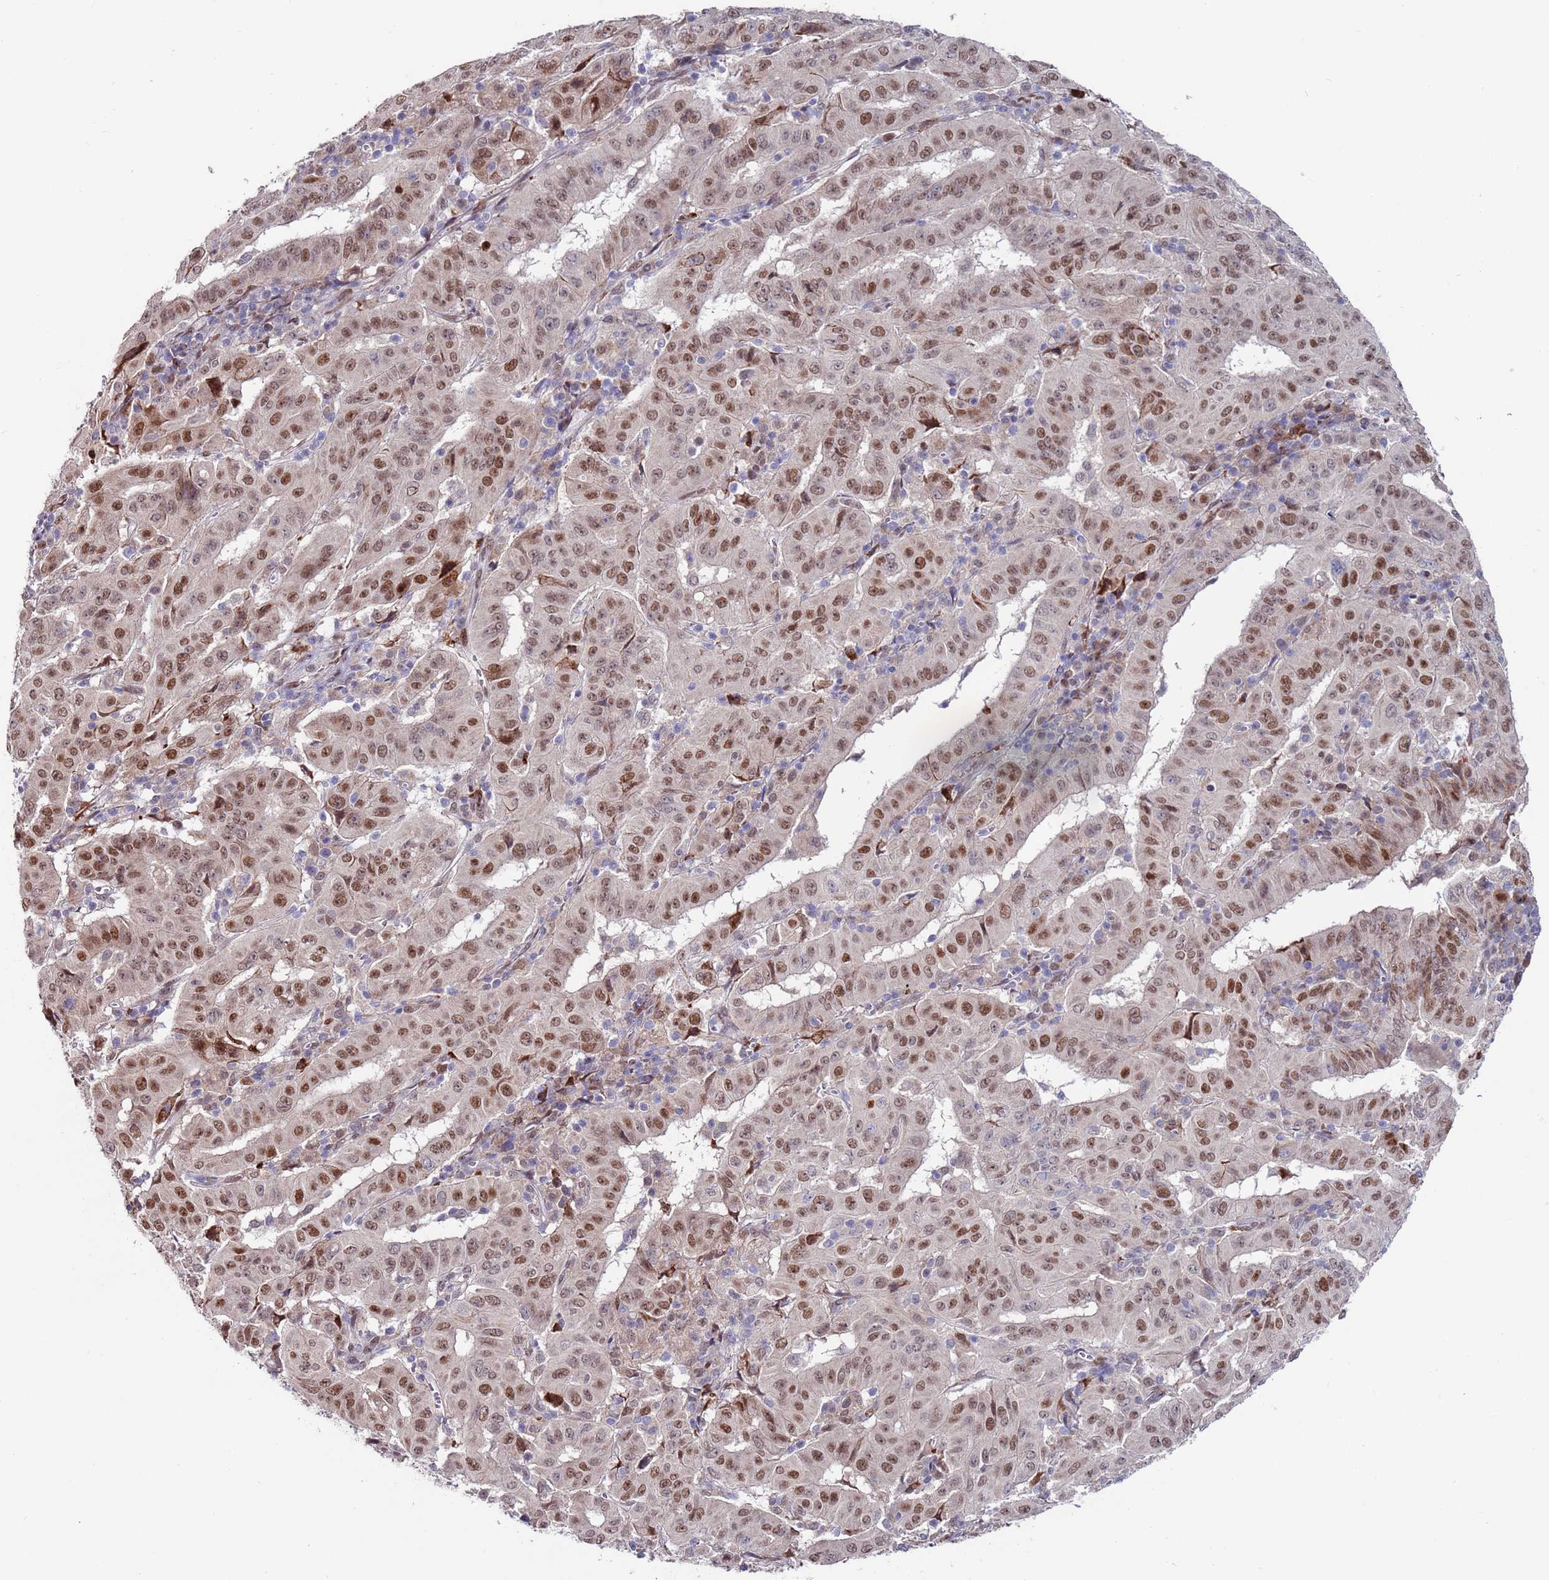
{"staining": {"intensity": "moderate", "quantity": ">75%", "location": "nuclear"}, "tissue": "pancreatic cancer", "cell_type": "Tumor cells", "image_type": "cancer", "snomed": [{"axis": "morphology", "description": "Adenocarcinoma, NOS"}, {"axis": "topography", "description": "Pancreas"}], "caption": "The histopathology image reveals a brown stain indicating the presence of a protein in the nuclear of tumor cells in pancreatic cancer.", "gene": "FBXO27", "patient": {"sex": "male", "age": 63}}